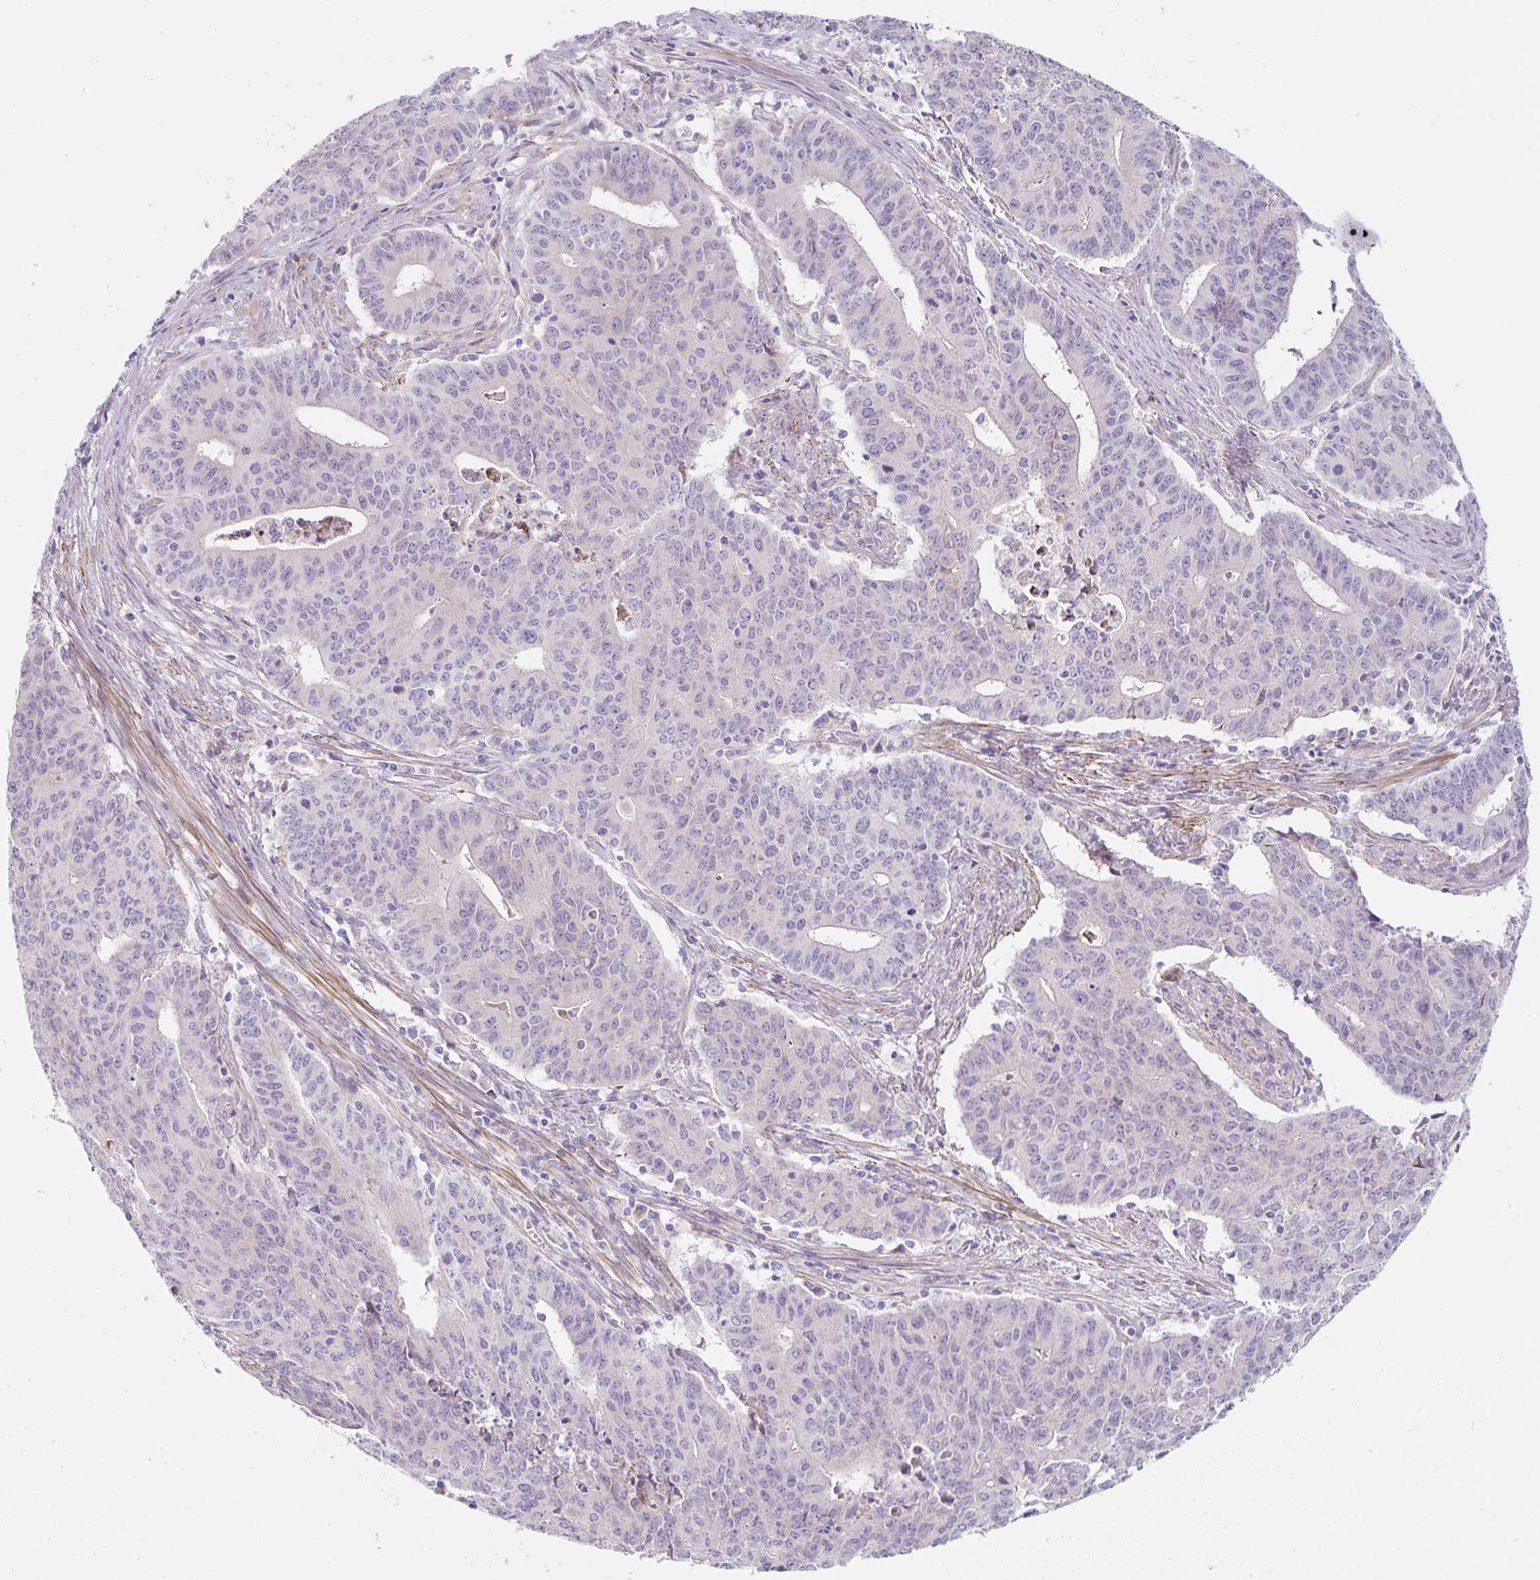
{"staining": {"intensity": "negative", "quantity": "none", "location": "none"}, "tissue": "endometrial cancer", "cell_type": "Tumor cells", "image_type": "cancer", "snomed": [{"axis": "morphology", "description": "Adenocarcinoma, NOS"}, {"axis": "topography", "description": "Endometrium"}], "caption": "This is a micrograph of immunohistochemistry staining of endometrial cancer, which shows no staining in tumor cells.", "gene": "ERAP2", "patient": {"sex": "female", "age": 59}}